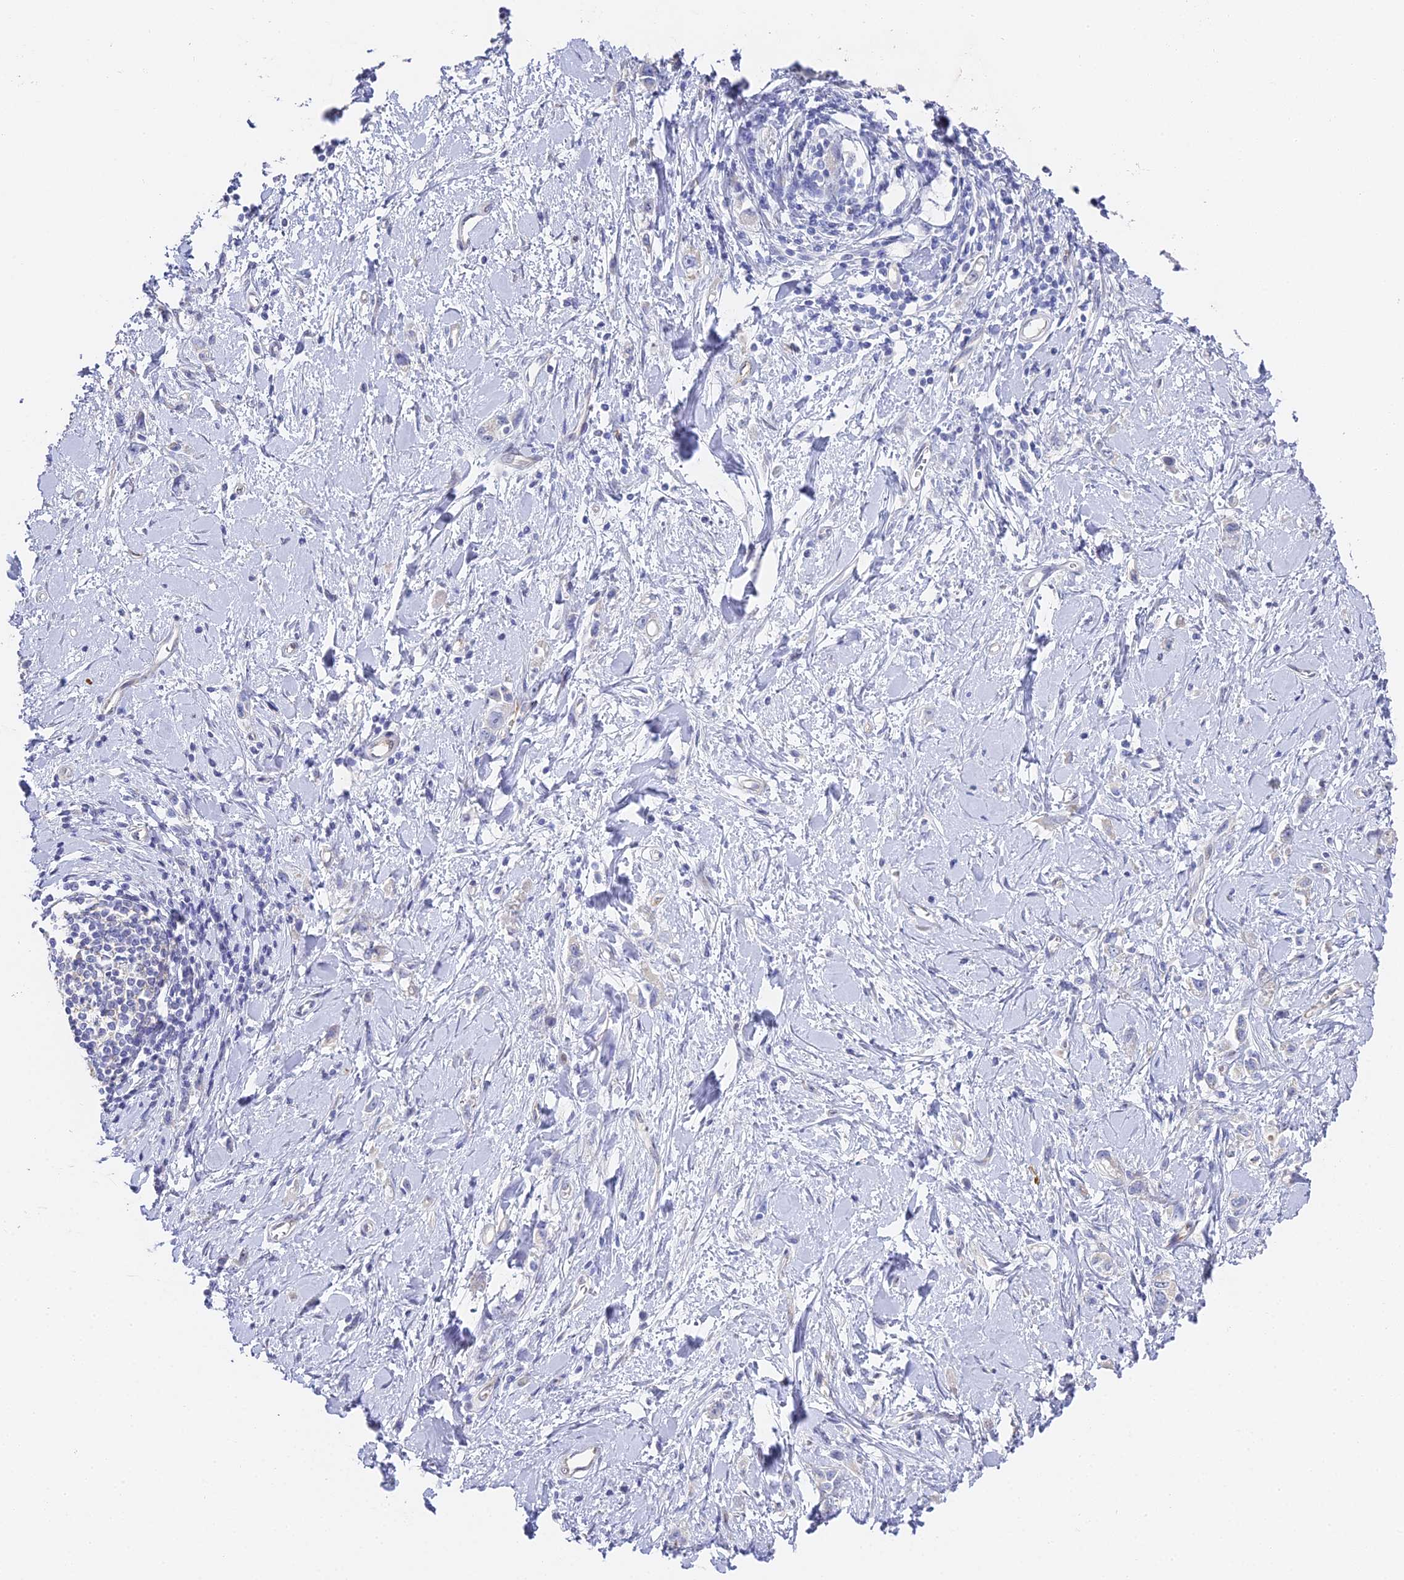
{"staining": {"intensity": "negative", "quantity": "none", "location": "none"}, "tissue": "stomach cancer", "cell_type": "Tumor cells", "image_type": "cancer", "snomed": [{"axis": "morphology", "description": "Adenocarcinoma, NOS"}, {"axis": "topography", "description": "Stomach"}], "caption": "A high-resolution histopathology image shows IHC staining of stomach cancer (adenocarcinoma), which displays no significant staining in tumor cells. Brightfield microscopy of immunohistochemistry stained with DAB (3,3'-diaminobenzidine) (brown) and hematoxylin (blue), captured at high magnification.", "gene": "GJA1", "patient": {"sex": "female", "age": 76}}